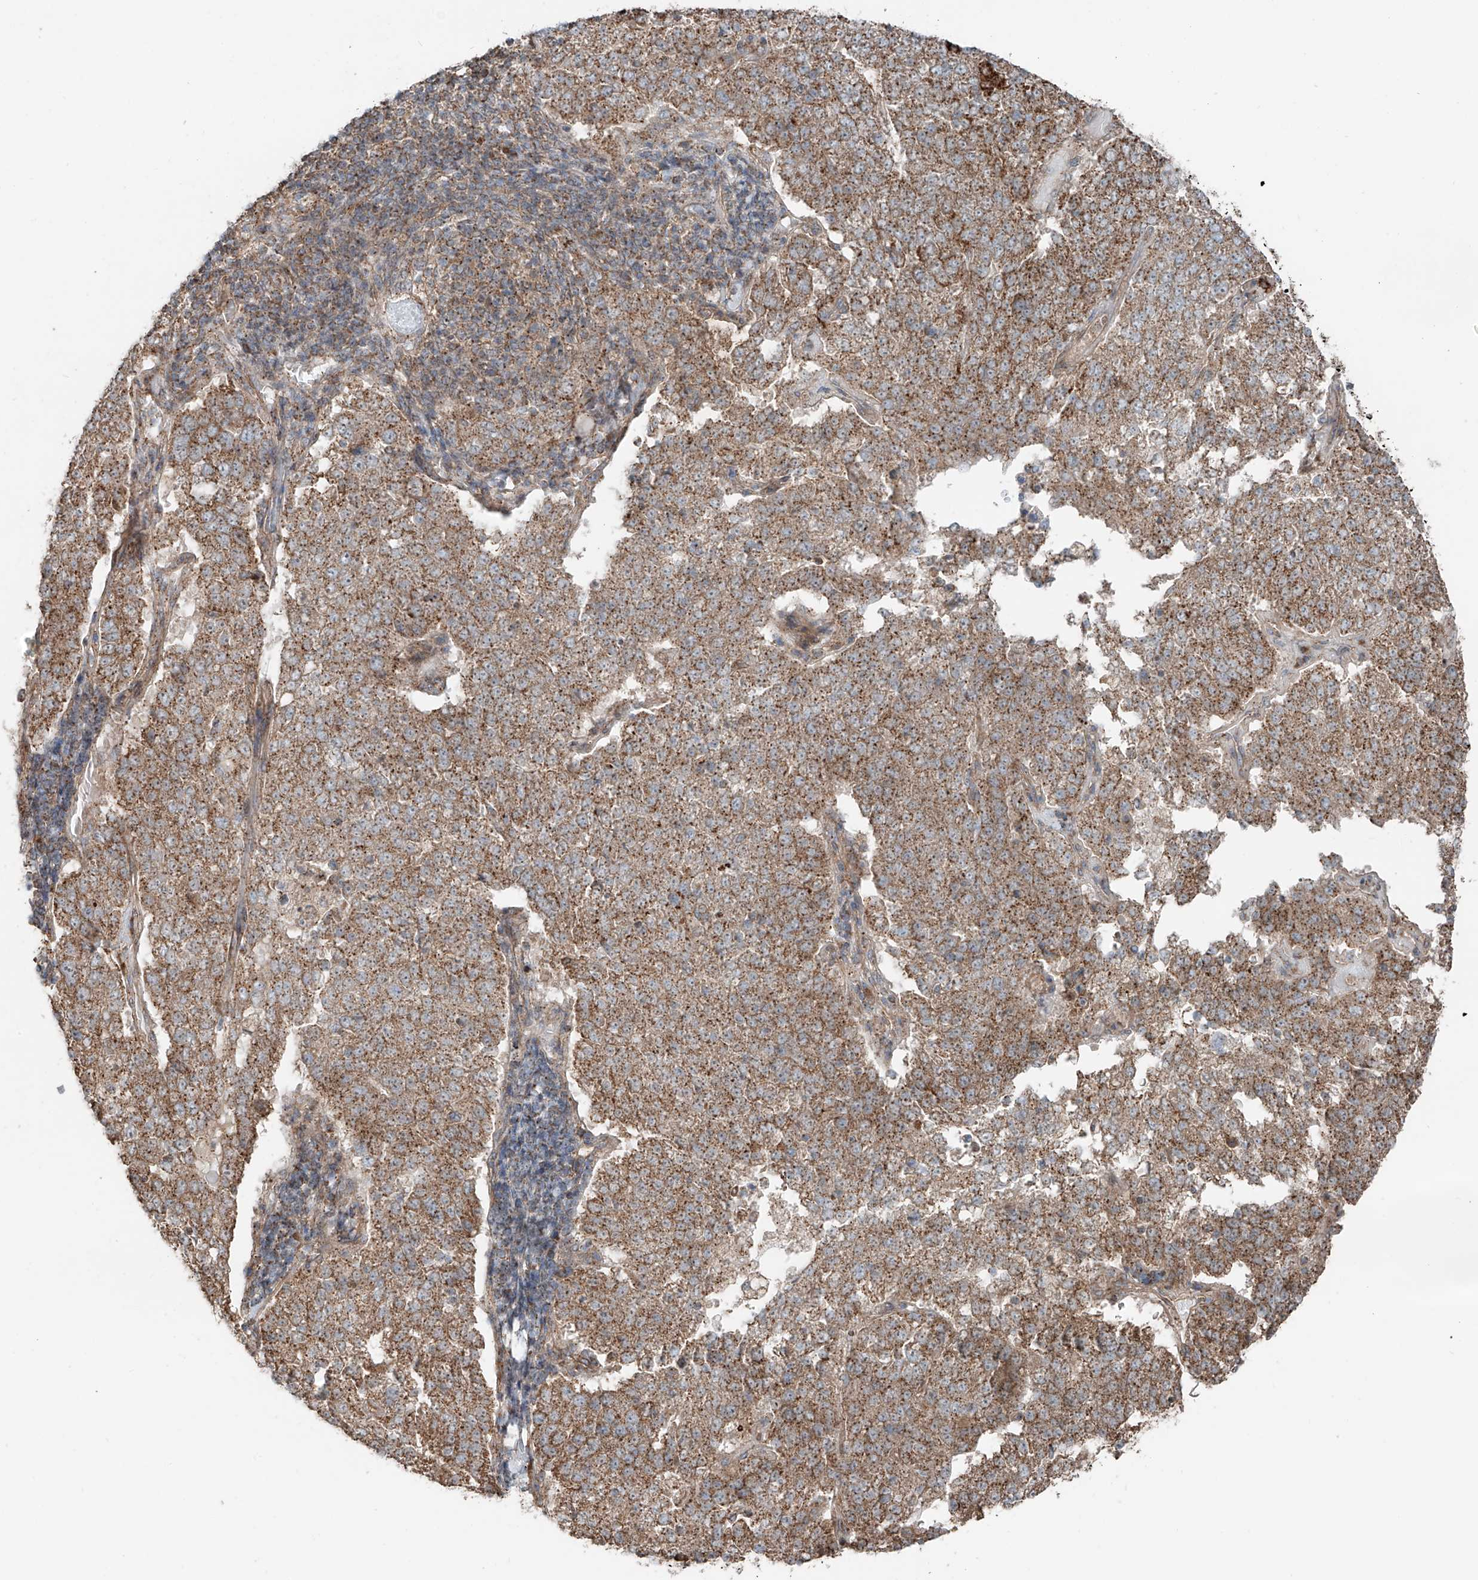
{"staining": {"intensity": "moderate", "quantity": ">75%", "location": "cytoplasmic/membranous"}, "tissue": "pancreatic cancer", "cell_type": "Tumor cells", "image_type": "cancer", "snomed": [{"axis": "morphology", "description": "Adenocarcinoma, NOS"}, {"axis": "topography", "description": "Pancreas"}], "caption": "The image shows immunohistochemical staining of pancreatic cancer (adenocarcinoma). There is moderate cytoplasmic/membranous positivity is identified in about >75% of tumor cells. The protein is stained brown, and the nuclei are stained in blue (DAB IHC with brightfield microscopy, high magnification).", "gene": "CEP162", "patient": {"sex": "female", "age": 61}}